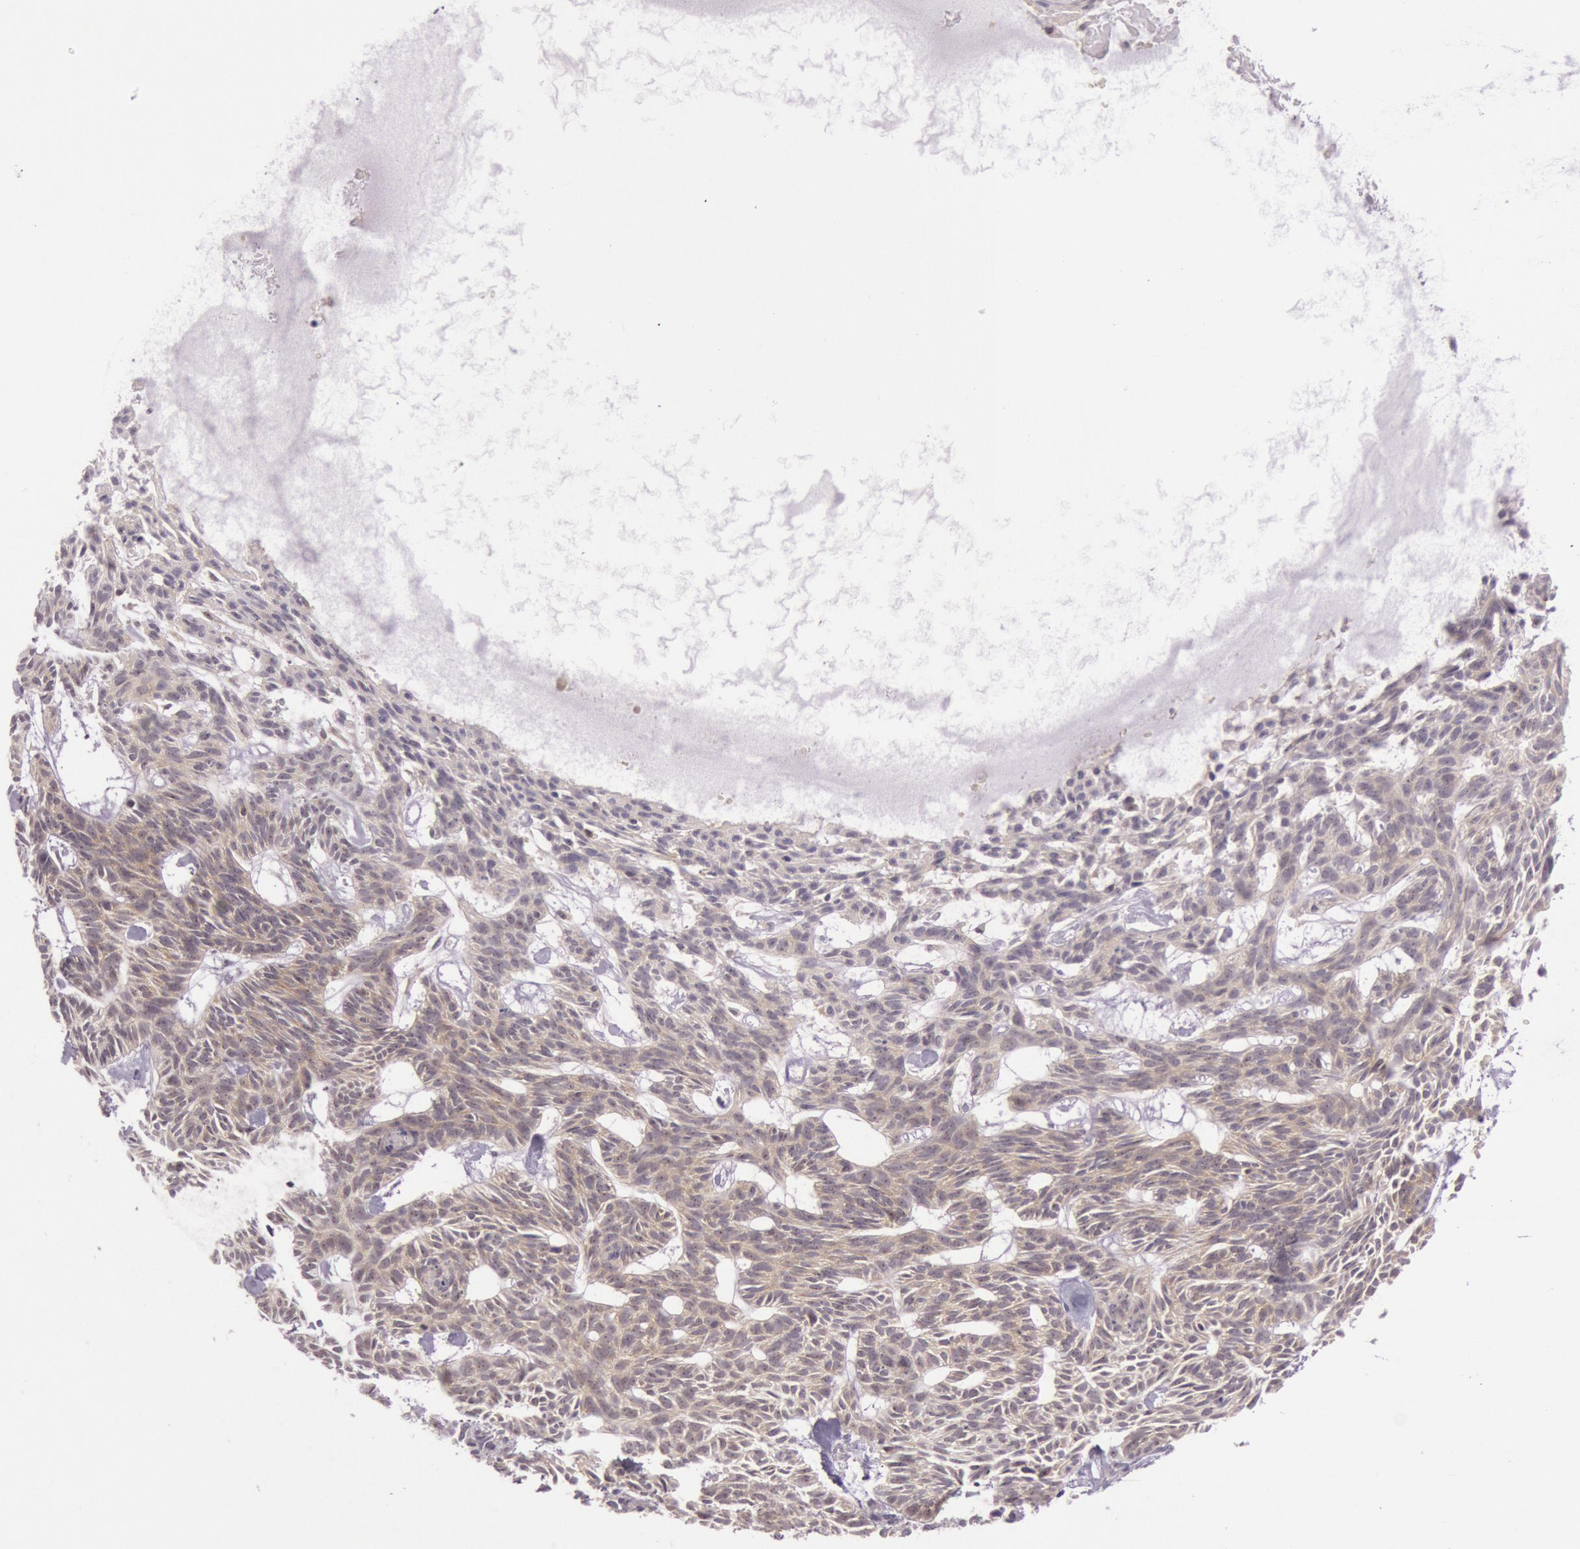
{"staining": {"intensity": "moderate", "quantity": ">75%", "location": "cytoplasmic/membranous,nuclear"}, "tissue": "skin cancer", "cell_type": "Tumor cells", "image_type": "cancer", "snomed": [{"axis": "morphology", "description": "Basal cell carcinoma"}, {"axis": "topography", "description": "Skin"}], "caption": "Moderate cytoplasmic/membranous and nuclear staining is present in approximately >75% of tumor cells in skin cancer.", "gene": "CDK16", "patient": {"sex": "male", "age": 75}}